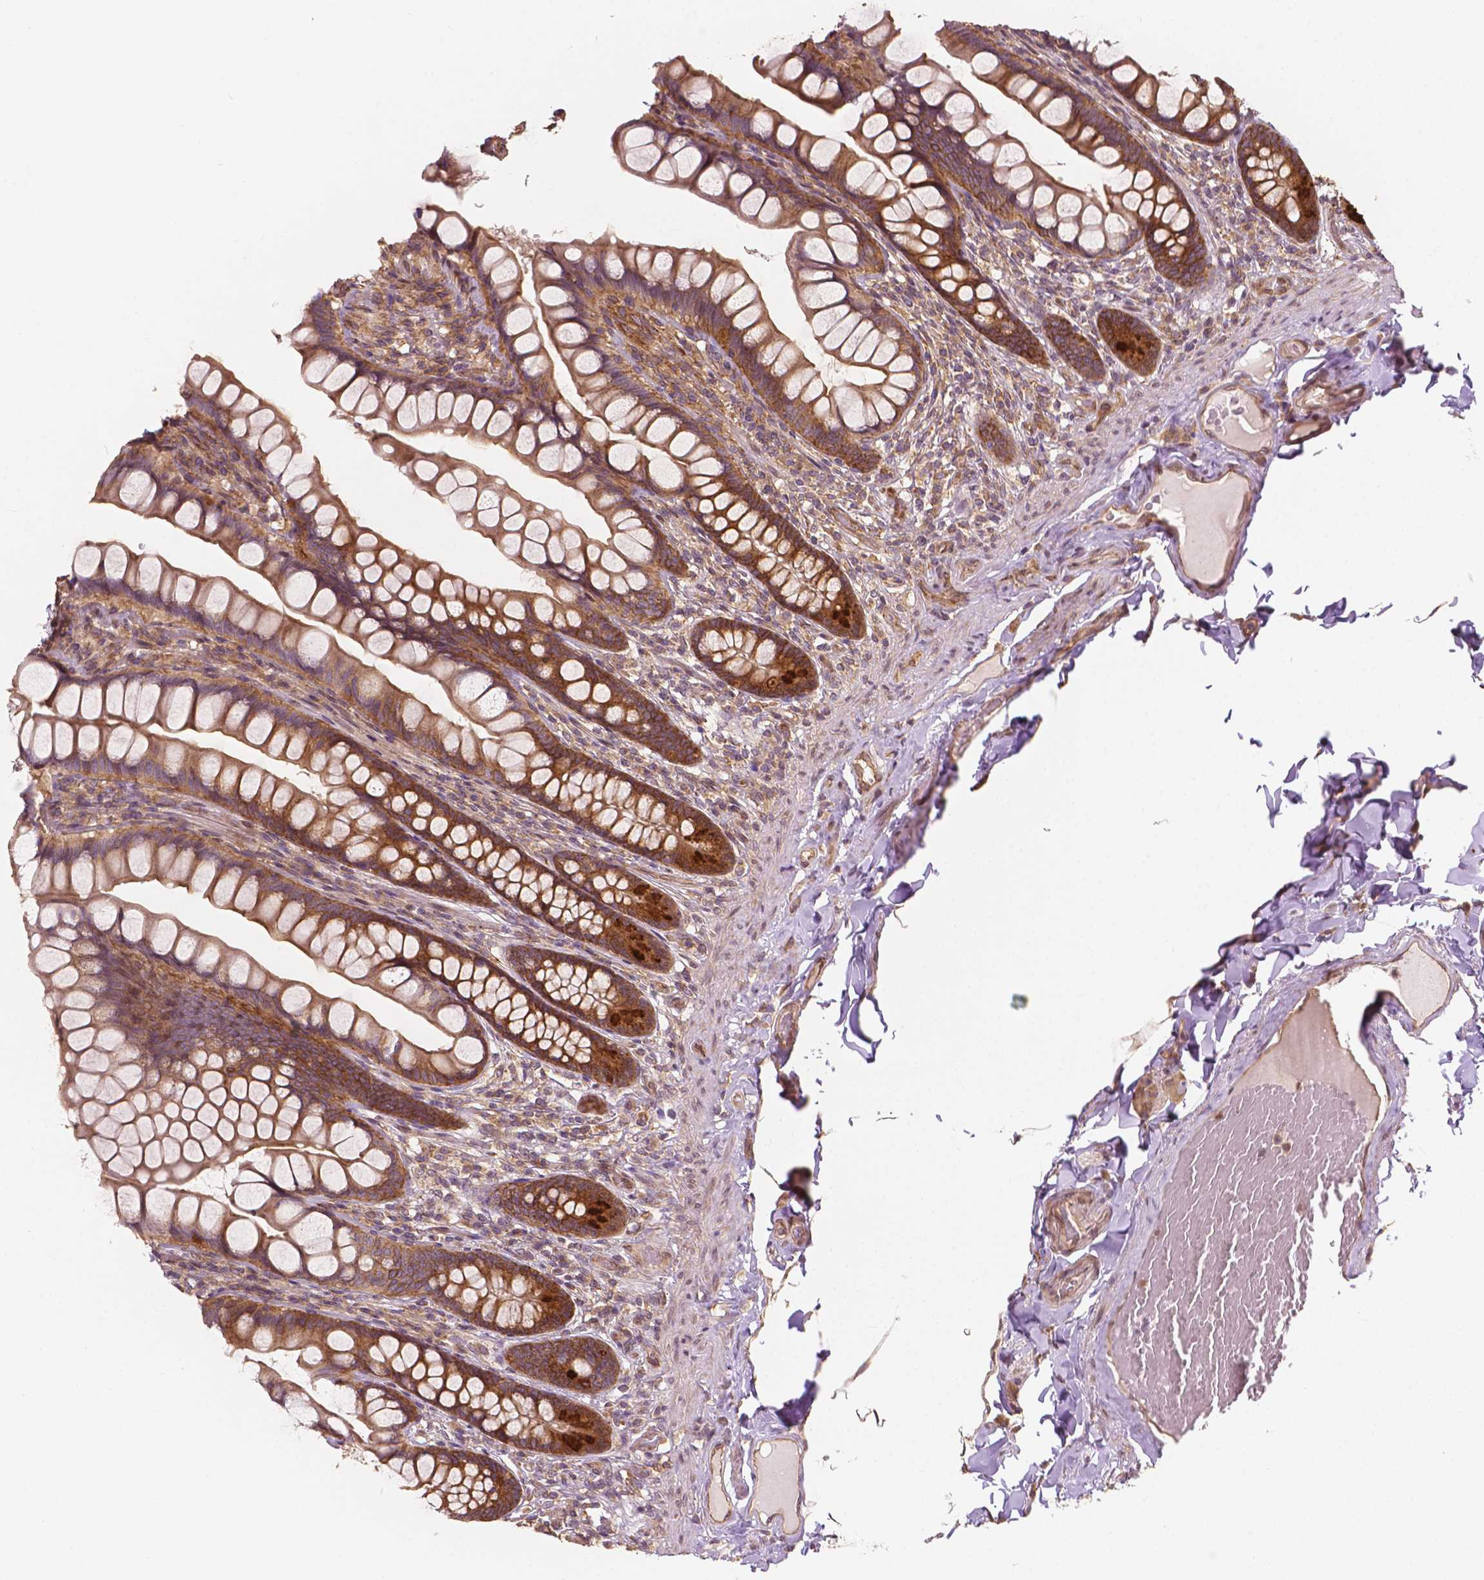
{"staining": {"intensity": "moderate", "quantity": ">75%", "location": "cytoplasmic/membranous"}, "tissue": "small intestine", "cell_type": "Glandular cells", "image_type": "normal", "snomed": [{"axis": "morphology", "description": "Normal tissue, NOS"}, {"axis": "topography", "description": "Small intestine"}], "caption": "Normal small intestine was stained to show a protein in brown. There is medium levels of moderate cytoplasmic/membranous positivity in approximately >75% of glandular cells. (DAB (3,3'-diaminobenzidine) IHC, brown staining for protein, blue staining for nuclei).", "gene": "G3BP1", "patient": {"sex": "male", "age": 70}}